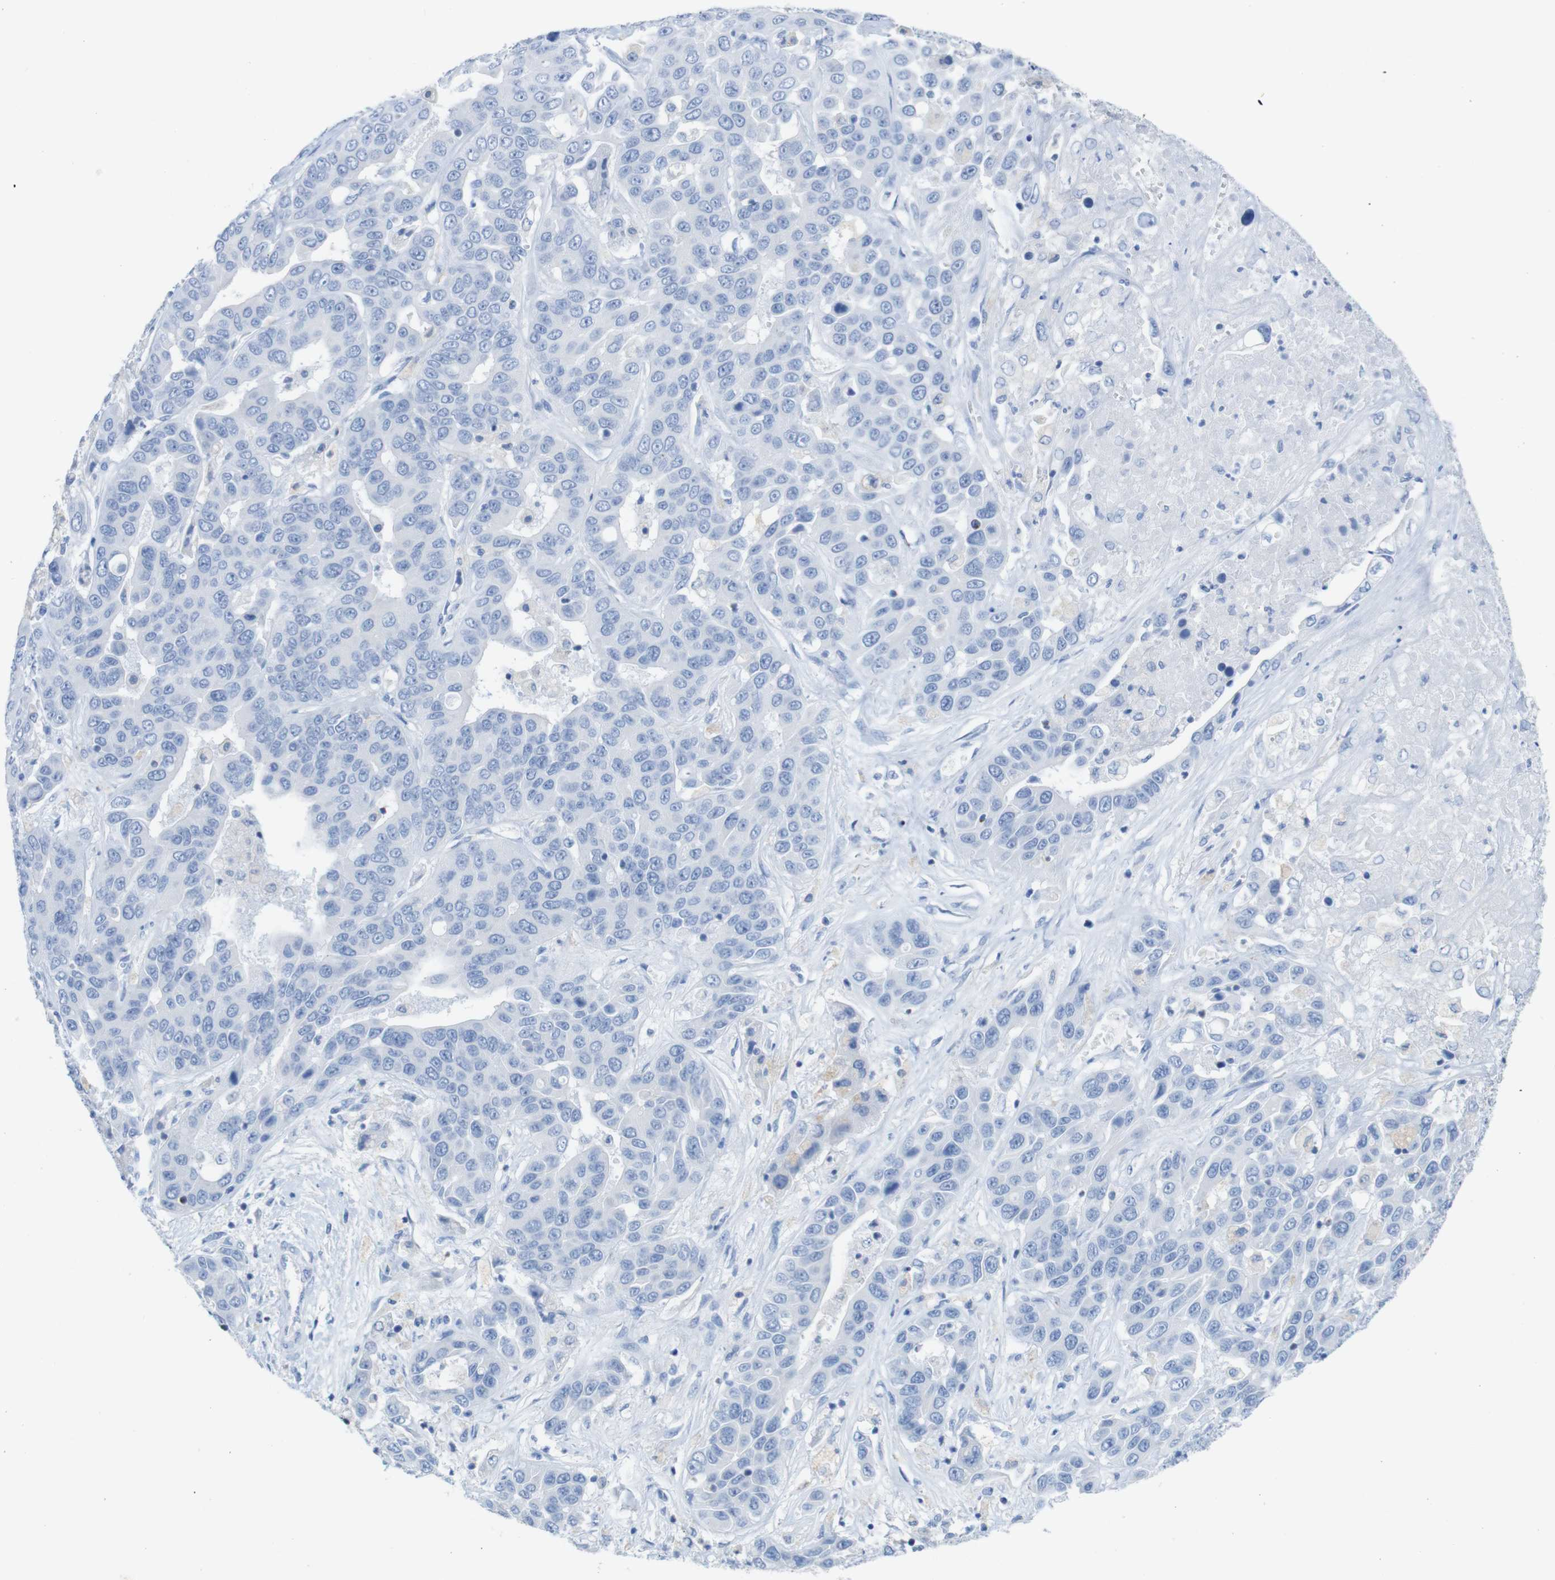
{"staining": {"intensity": "negative", "quantity": "none", "location": "none"}, "tissue": "liver cancer", "cell_type": "Tumor cells", "image_type": "cancer", "snomed": [{"axis": "morphology", "description": "Cholangiocarcinoma"}, {"axis": "topography", "description": "Liver"}], "caption": "This is an immunohistochemistry (IHC) image of liver cancer. There is no expression in tumor cells.", "gene": "LAG3", "patient": {"sex": "female", "age": 52}}